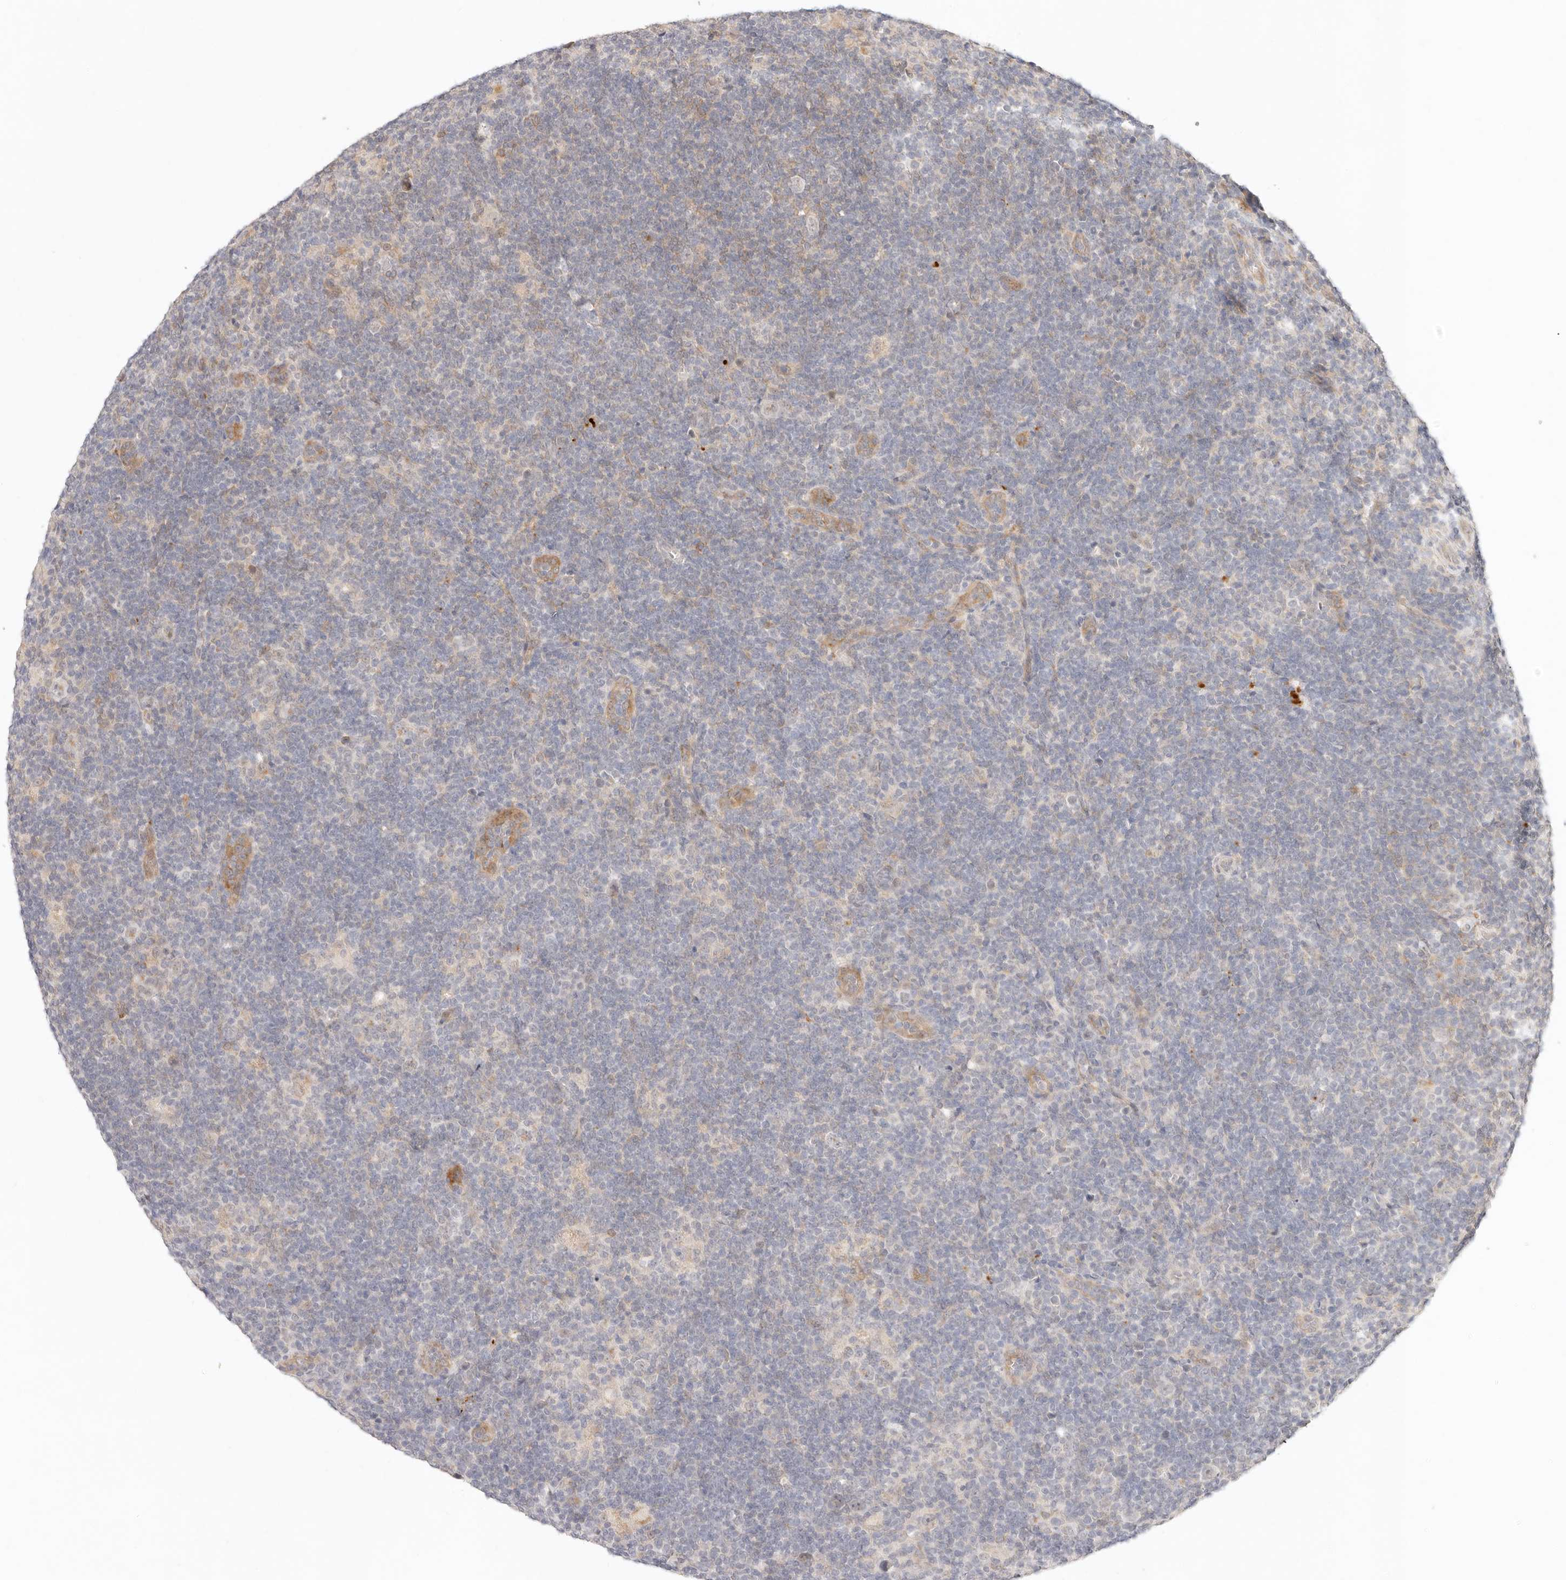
{"staining": {"intensity": "weak", "quantity": "<25%", "location": "cytoplasmic/membranous"}, "tissue": "lymphoma", "cell_type": "Tumor cells", "image_type": "cancer", "snomed": [{"axis": "morphology", "description": "Hodgkin's disease, NOS"}, {"axis": "topography", "description": "Lymph node"}], "caption": "DAB (3,3'-diaminobenzidine) immunohistochemical staining of Hodgkin's disease exhibits no significant positivity in tumor cells. Nuclei are stained in blue.", "gene": "GPR156", "patient": {"sex": "female", "age": 57}}